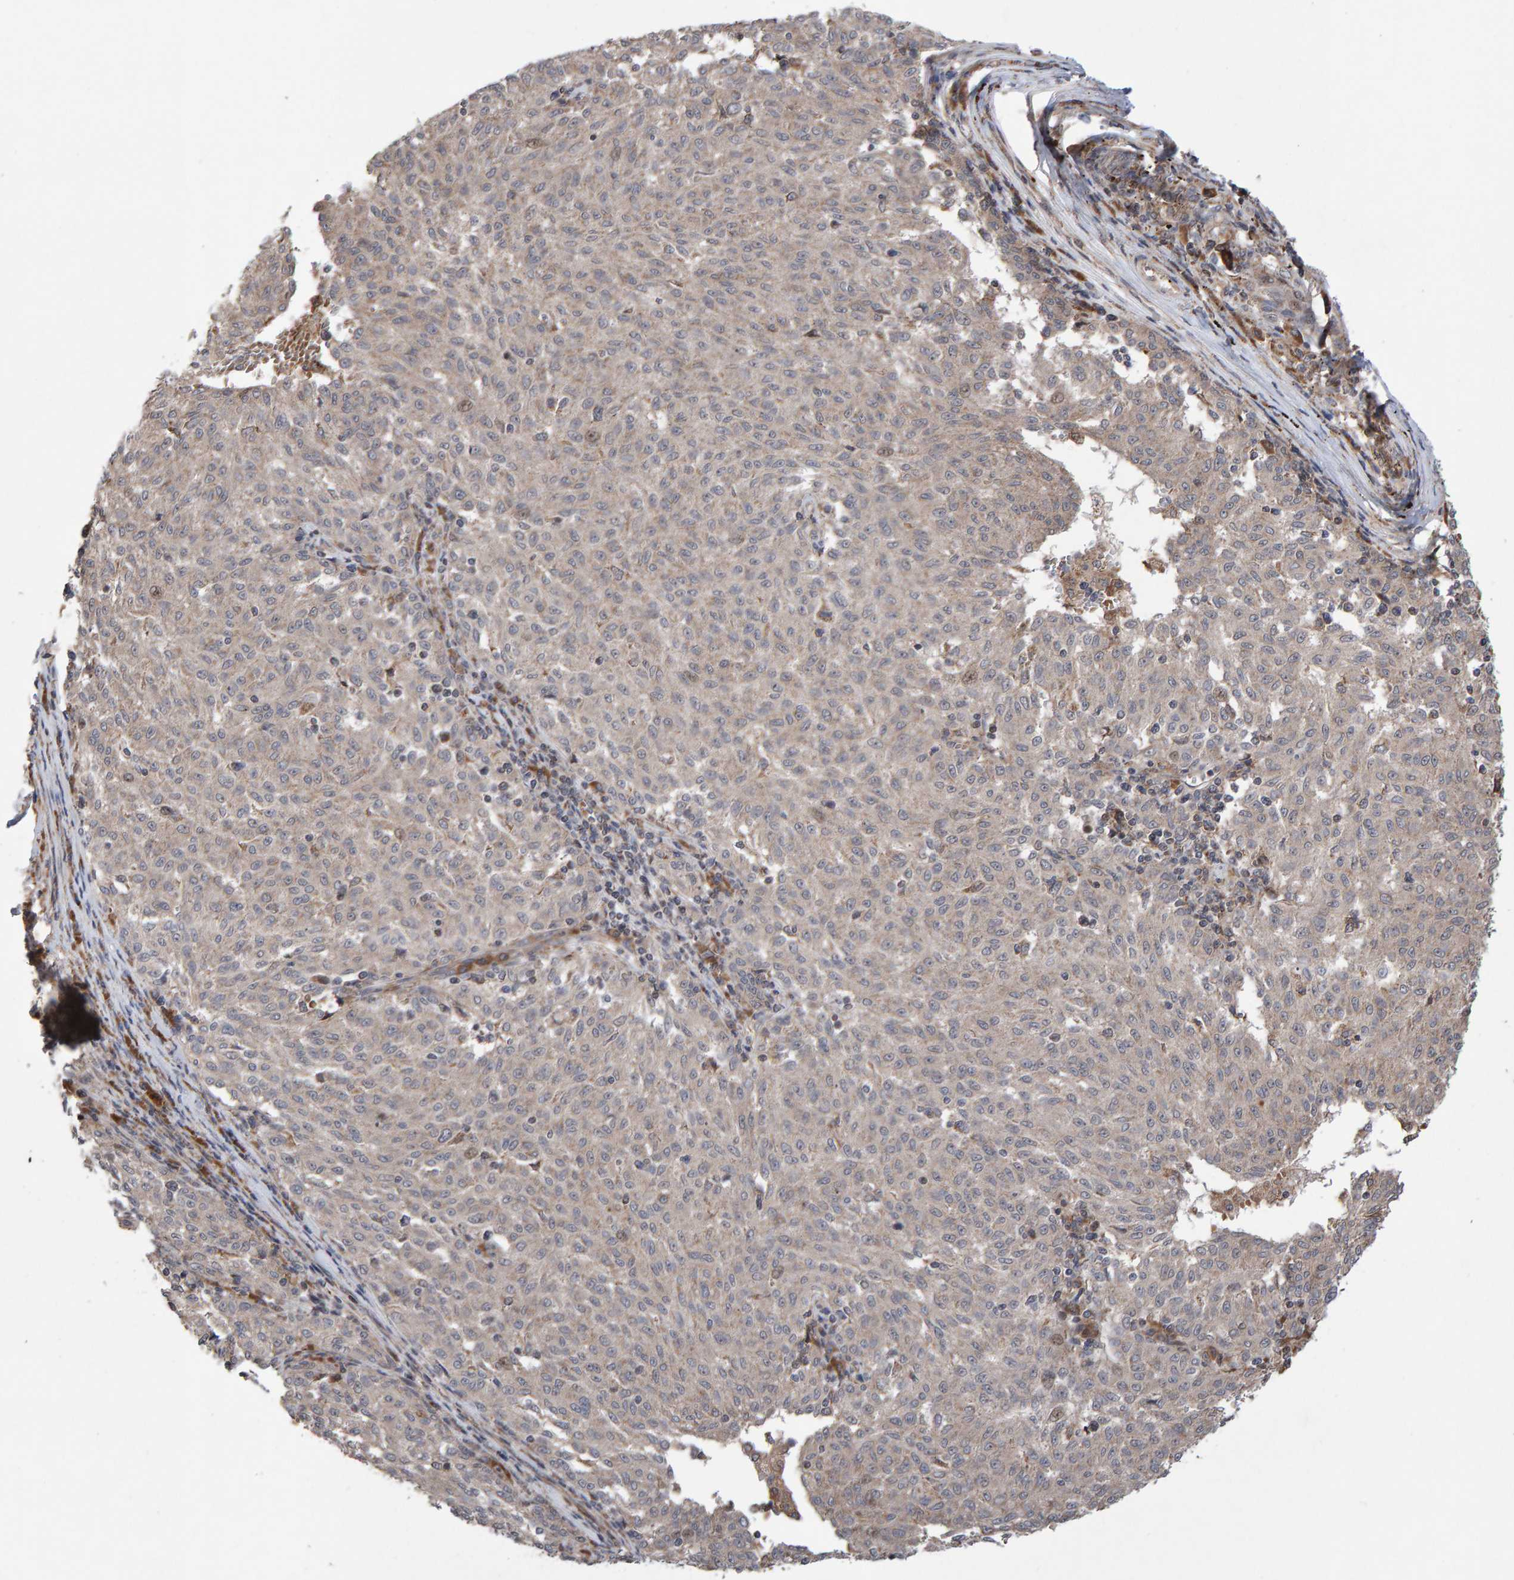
{"staining": {"intensity": "negative", "quantity": "none", "location": "none"}, "tissue": "melanoma", "cell_type": "Tumor cells", "image_type": "cancer", "snomed": [{"axis": "morphology", "description": "Malignant melanoma, NOS"}, {"axis": "topography", "description": "Skin"}], "caption": "A high-resolution micrograph shows IHC staining of malignant melanoma, which exhibits no significant positivity in tumor cells.", "gene": "PECR", "patient": {"sex": "female", "age": 72}}